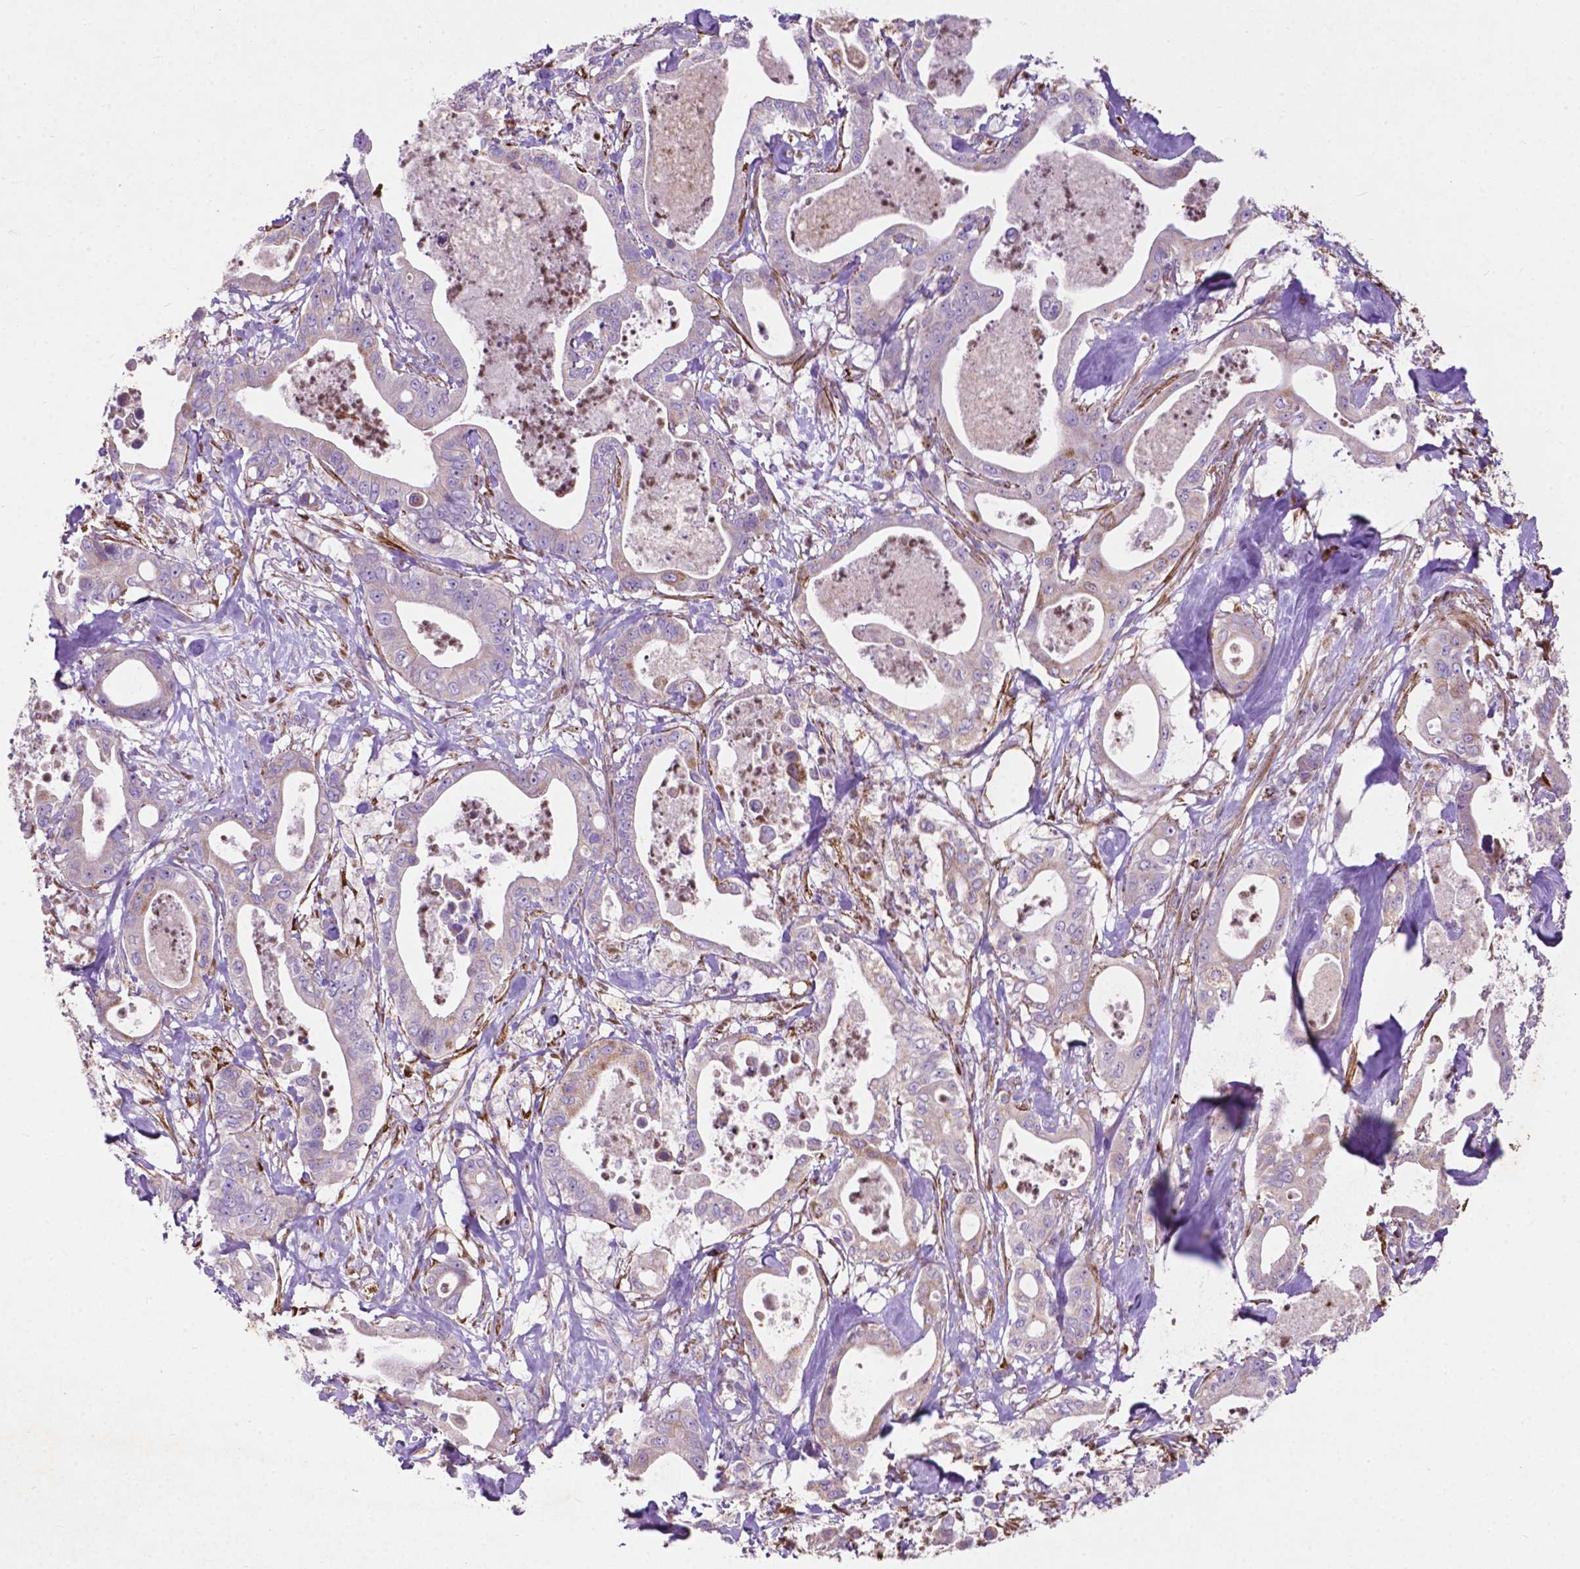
{"staining": {"intensity": "negative", "quantity": "none", "location": "none"}, "tissue": "pancreatic cancer", "cell_type": "Tumor cells", "image_type": "cancer", "snomed": [{"axis": "morphology", "description": "Adenocarcinoma, NOS"}, {"axis": "topography", "description": "Pancreas"}], "caption": "This is an immunohistochemistry micrograph of human pancreatic adenocarcinoma. There is no staining in tumor cells.", "gene": "THEGL", "patient": {"sex": "male", "age": 71}}